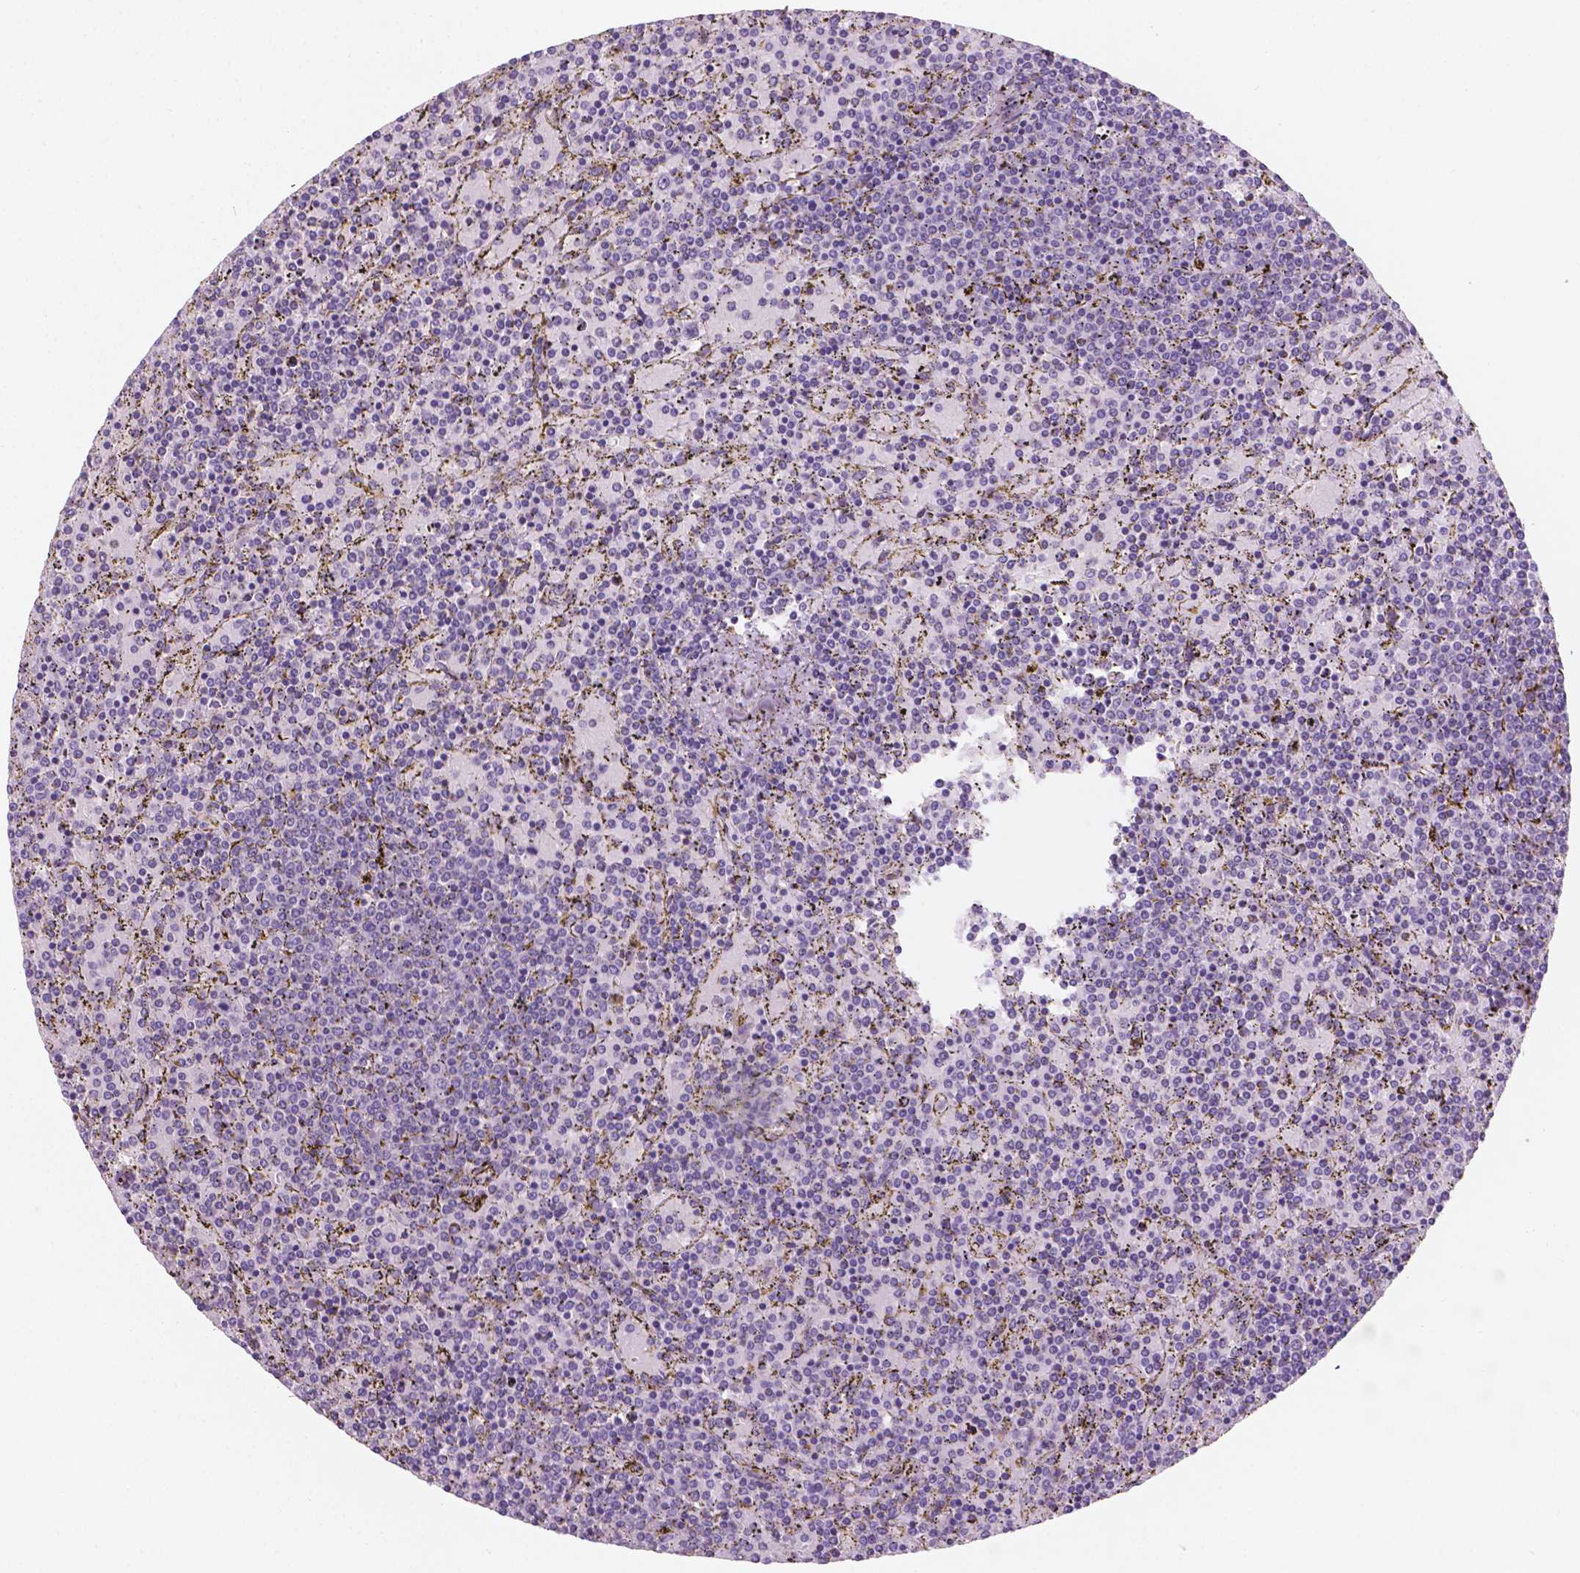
{"staining": {"intensity": "negative", "quantity": "none", "location": "none"}, "tissue": "lymphoma", "cell_type": "Tumor cells", "image_type": "cancer", "snomed": [{"axis": "morphology", "description": "Malignant lymphoma, non-Hodgkin's type, Low grade"}, {"axis": "topography", "description": "Spleen"}], "caption": "Low-grade malignant lymphoma, non-Hodgkin's type was stained to show a protein in brown. There is no significant expression in tumor cells.", "gene": "SBSN", "patient": {"sex": "female", "age": 77}}